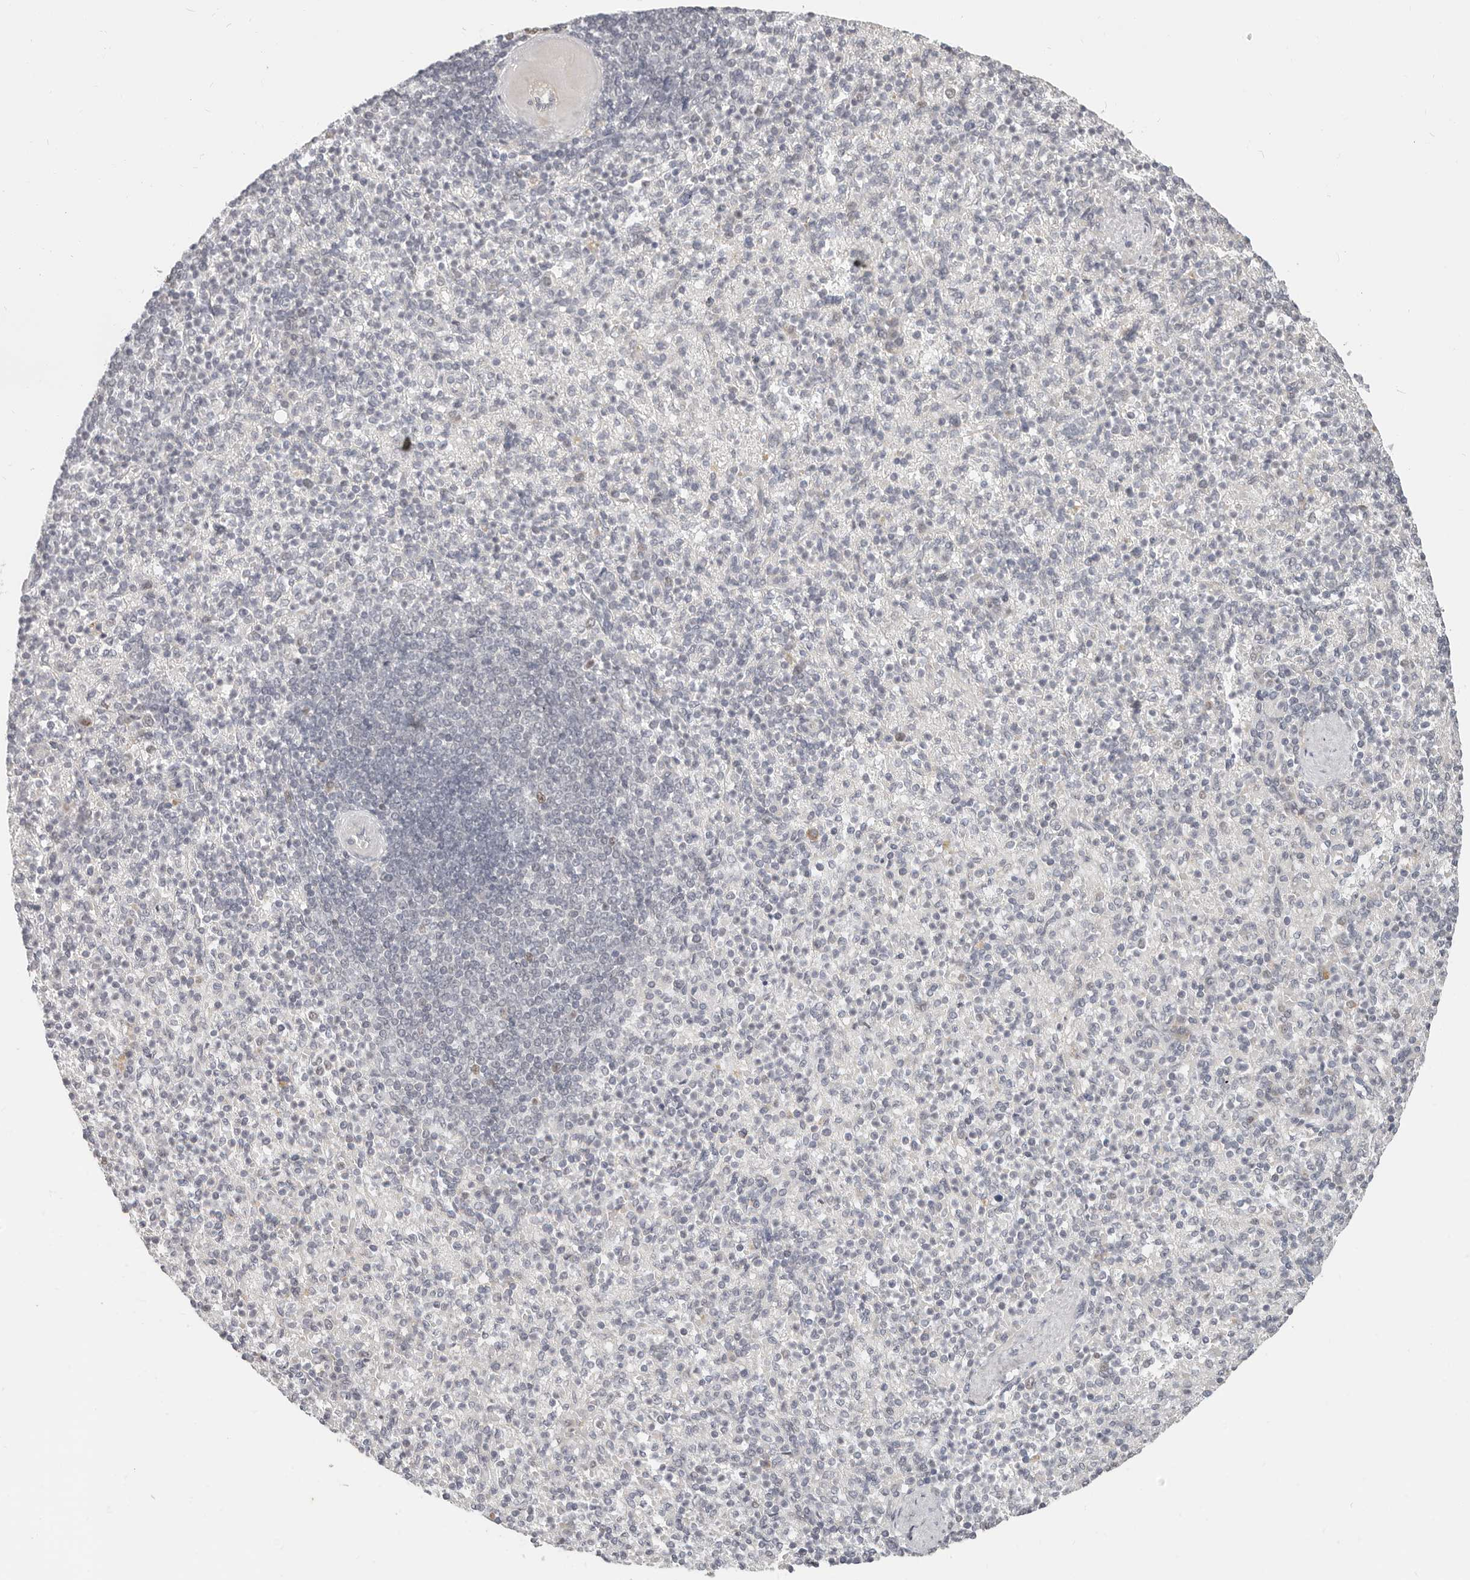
{"staining": {"intensity": "negative", "quantity": "none", "location": "none"}, "tissue": "spleen", "cell_type": "Cells in red pulp", "image_type": "normal", "snomed": [{"axis": "morphology", "description": "Normal tissue, NOS"}, {"axis": "topography", "description": "Spleen"}], "caption": "This is an immunohistochemistry image of unremarkable spleen. There is no staining in cells in red pulp.", "gene": "RFC2", "patient": {"sex": "female", "age": 74}}